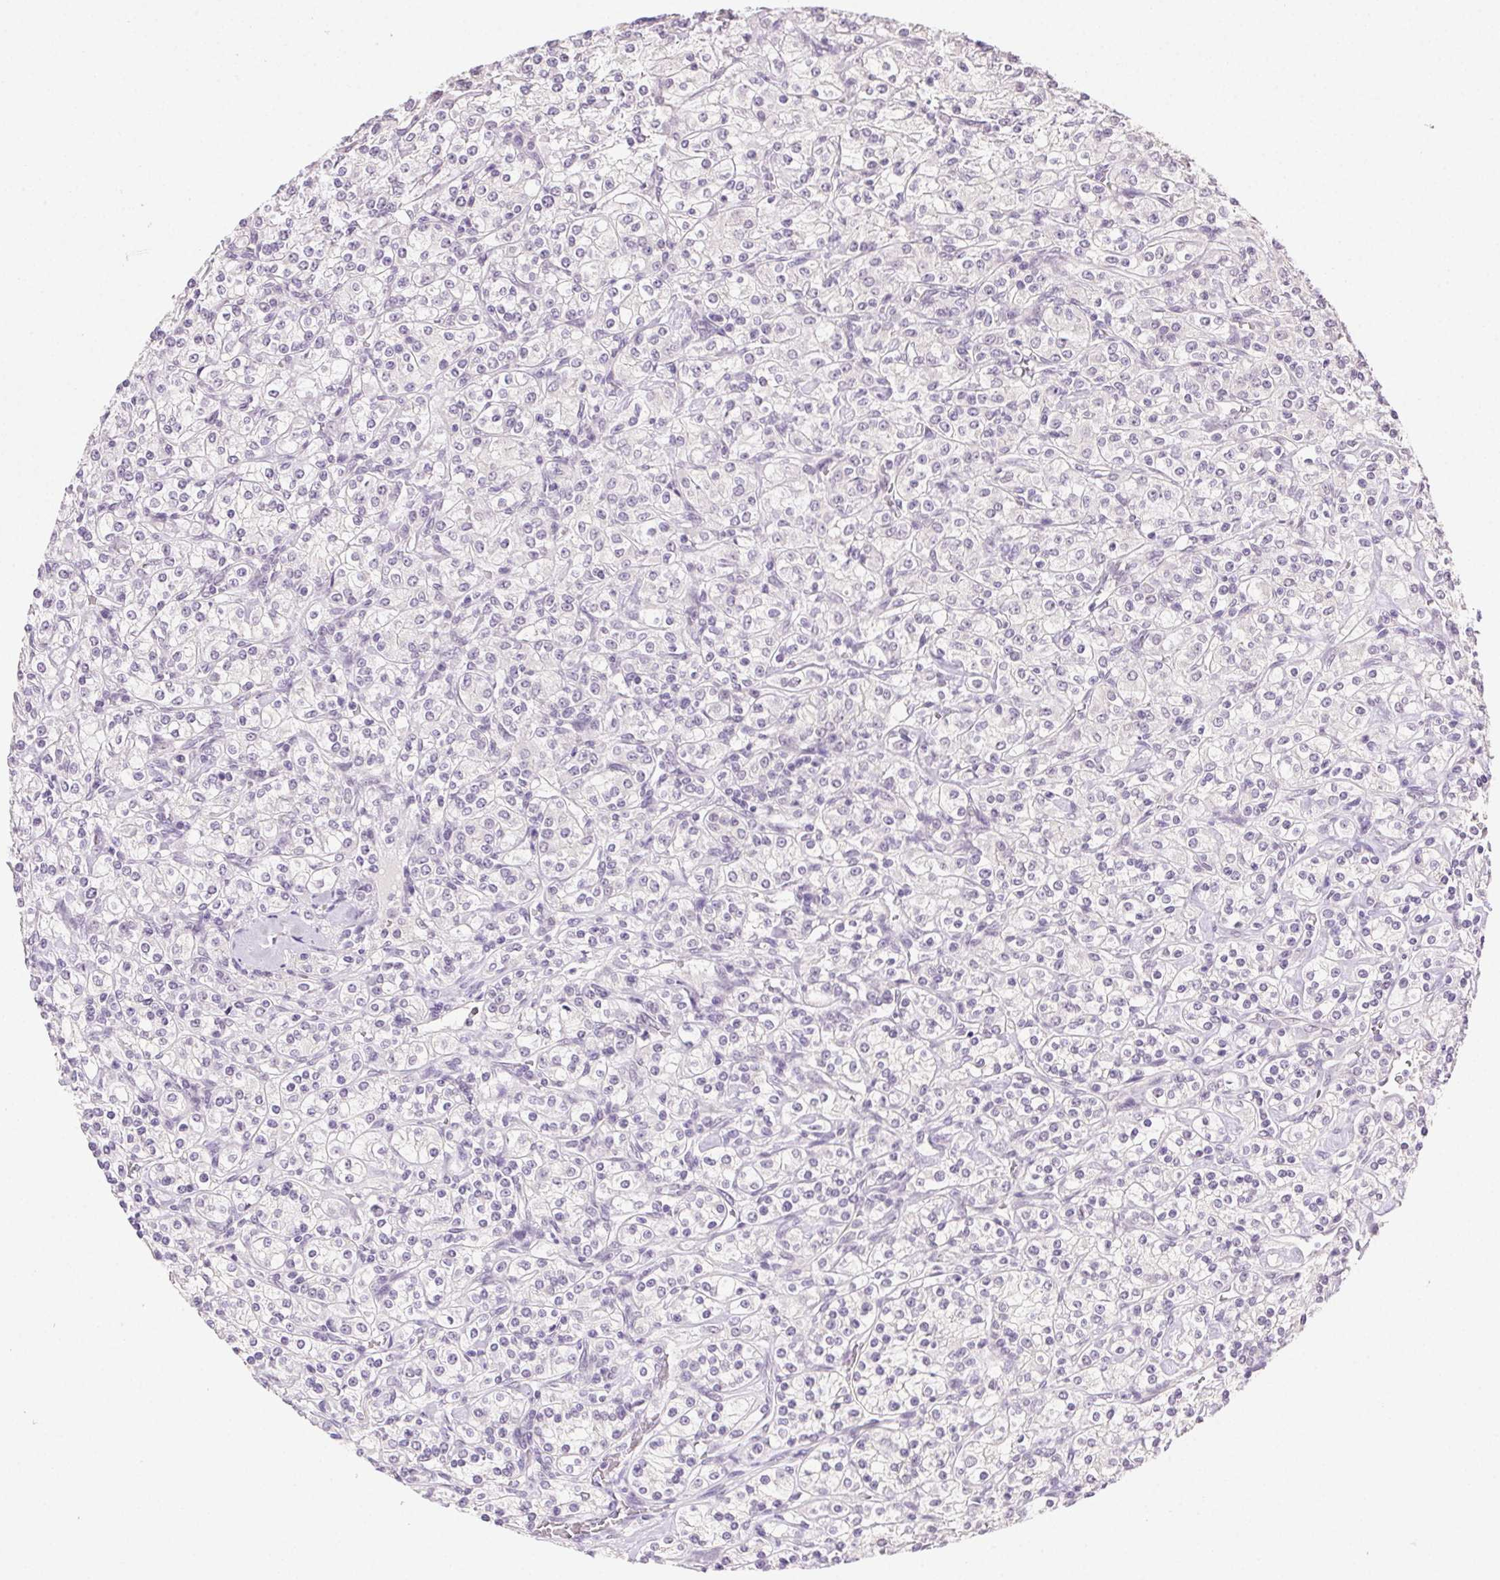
{"staining": {"intensity": "negative", "quantity": "none", "location": "none"}, "tissue": "renal cancer", "cell_type": "Tumor cells", "image_type": "cancer", "snomed": [{"axis": "morphology", "description": "Adenocarcinoma, NOS"}, {"axis": "topography", "description": "Kidney"}], "caption": "A photomicrograph of adenocarcinoma (renal) stained for a protein reveals no brown staining in tumor cells.", "gene": "CLDN10", "patient": {"sex": "male", "age": 77}}